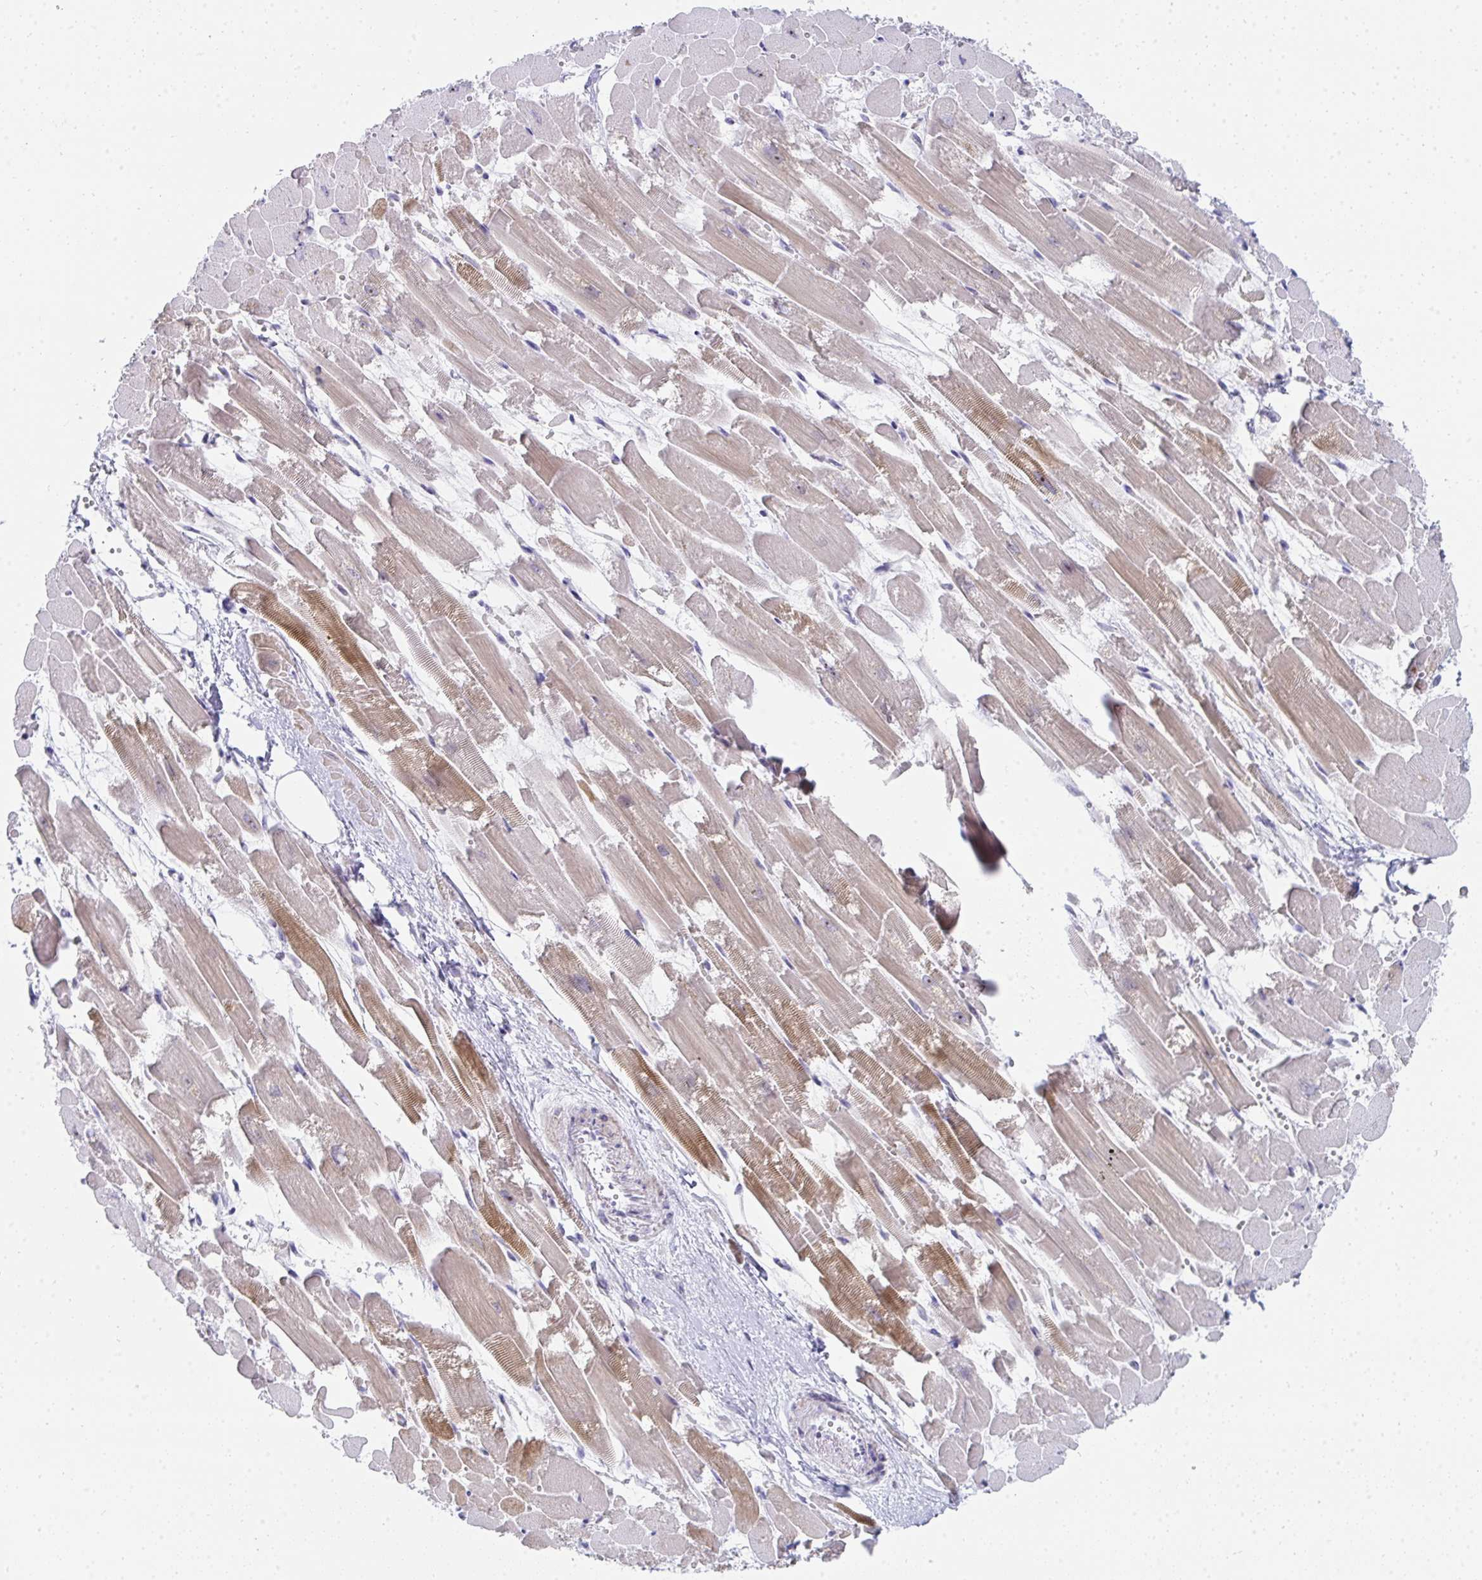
{"staining": {"intensity": "moderate", "quantity": ">75%", "location": "cytoplasmic/membranous"}, "tissue": "heart muscle", "cell_type": "Cardiomyocytes", "image_type": "normal", "snomed": [{"axis": "morphology", "description": "Normal tissue, NOS"}, {"axis": "topography", "description": "Heart"}], "caption": "Moderate cytoplasmic/membranous staining is appreciated in about >75% of cardiomyocytes in normal heart muscle.", "gene": "NOP10", "patient": {"sex": "female", "age": 52}}